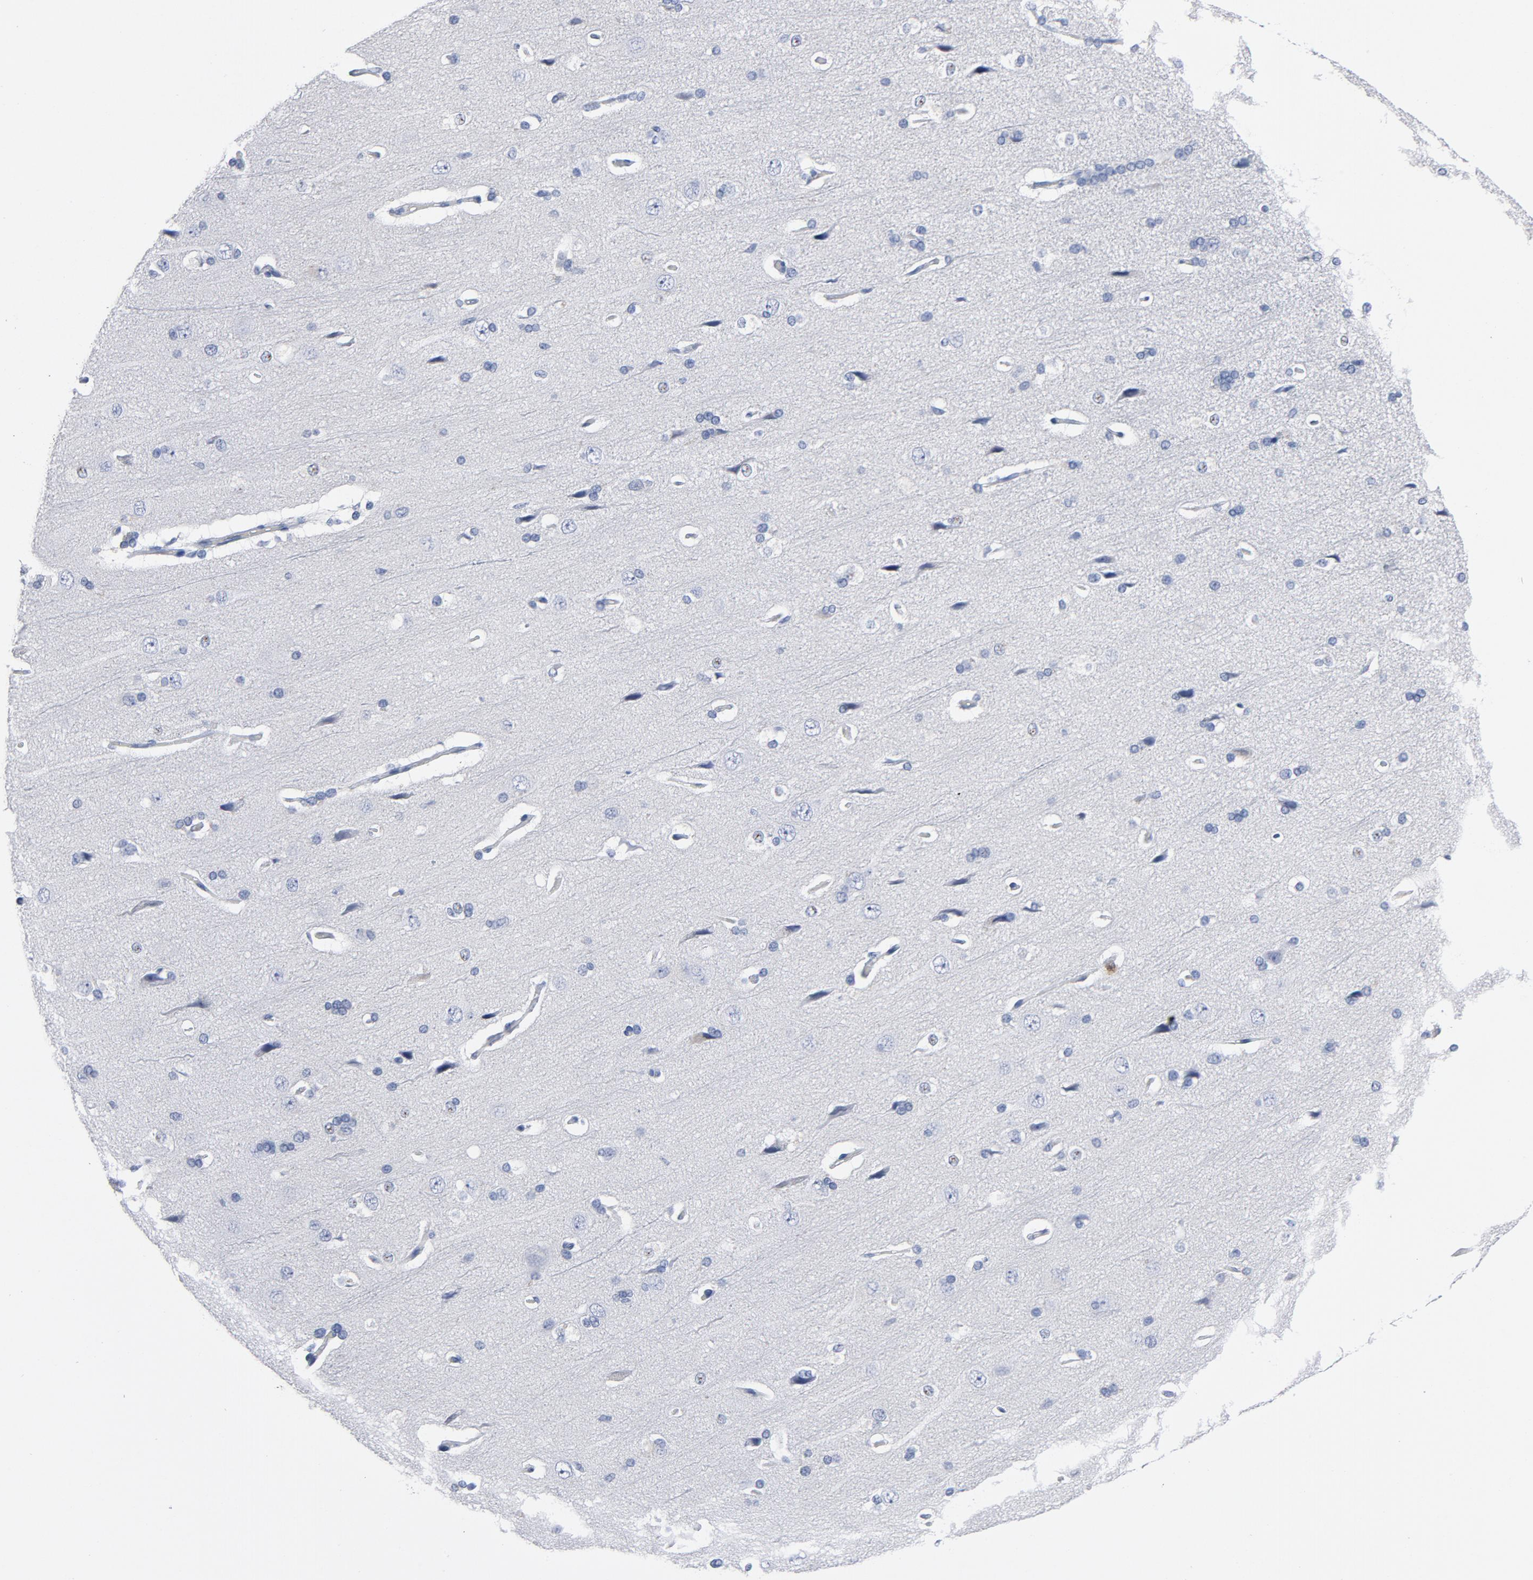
{"staining": {"intensity": "negative", "quantity": "none", "location": "none"}, "tissue": "cerebral cortex", "cell_type": "Endothelial cells", "image_type": "normal", "snomed": [{"axis": "morphology", "description": "Normal tissue, NOS"}, {"axis": "topography", "description": "Cerebral cortex"}], "caption": "Immunohistochemistry image of unremarkable cerebral cortex: human cerebral cortex stained with DAB (3,3'-diaminobenzidine) reveals no significant protein expression in endothelial cells.", "gene": "CDC20", "patient": {"sex": "male", "age": 62}}